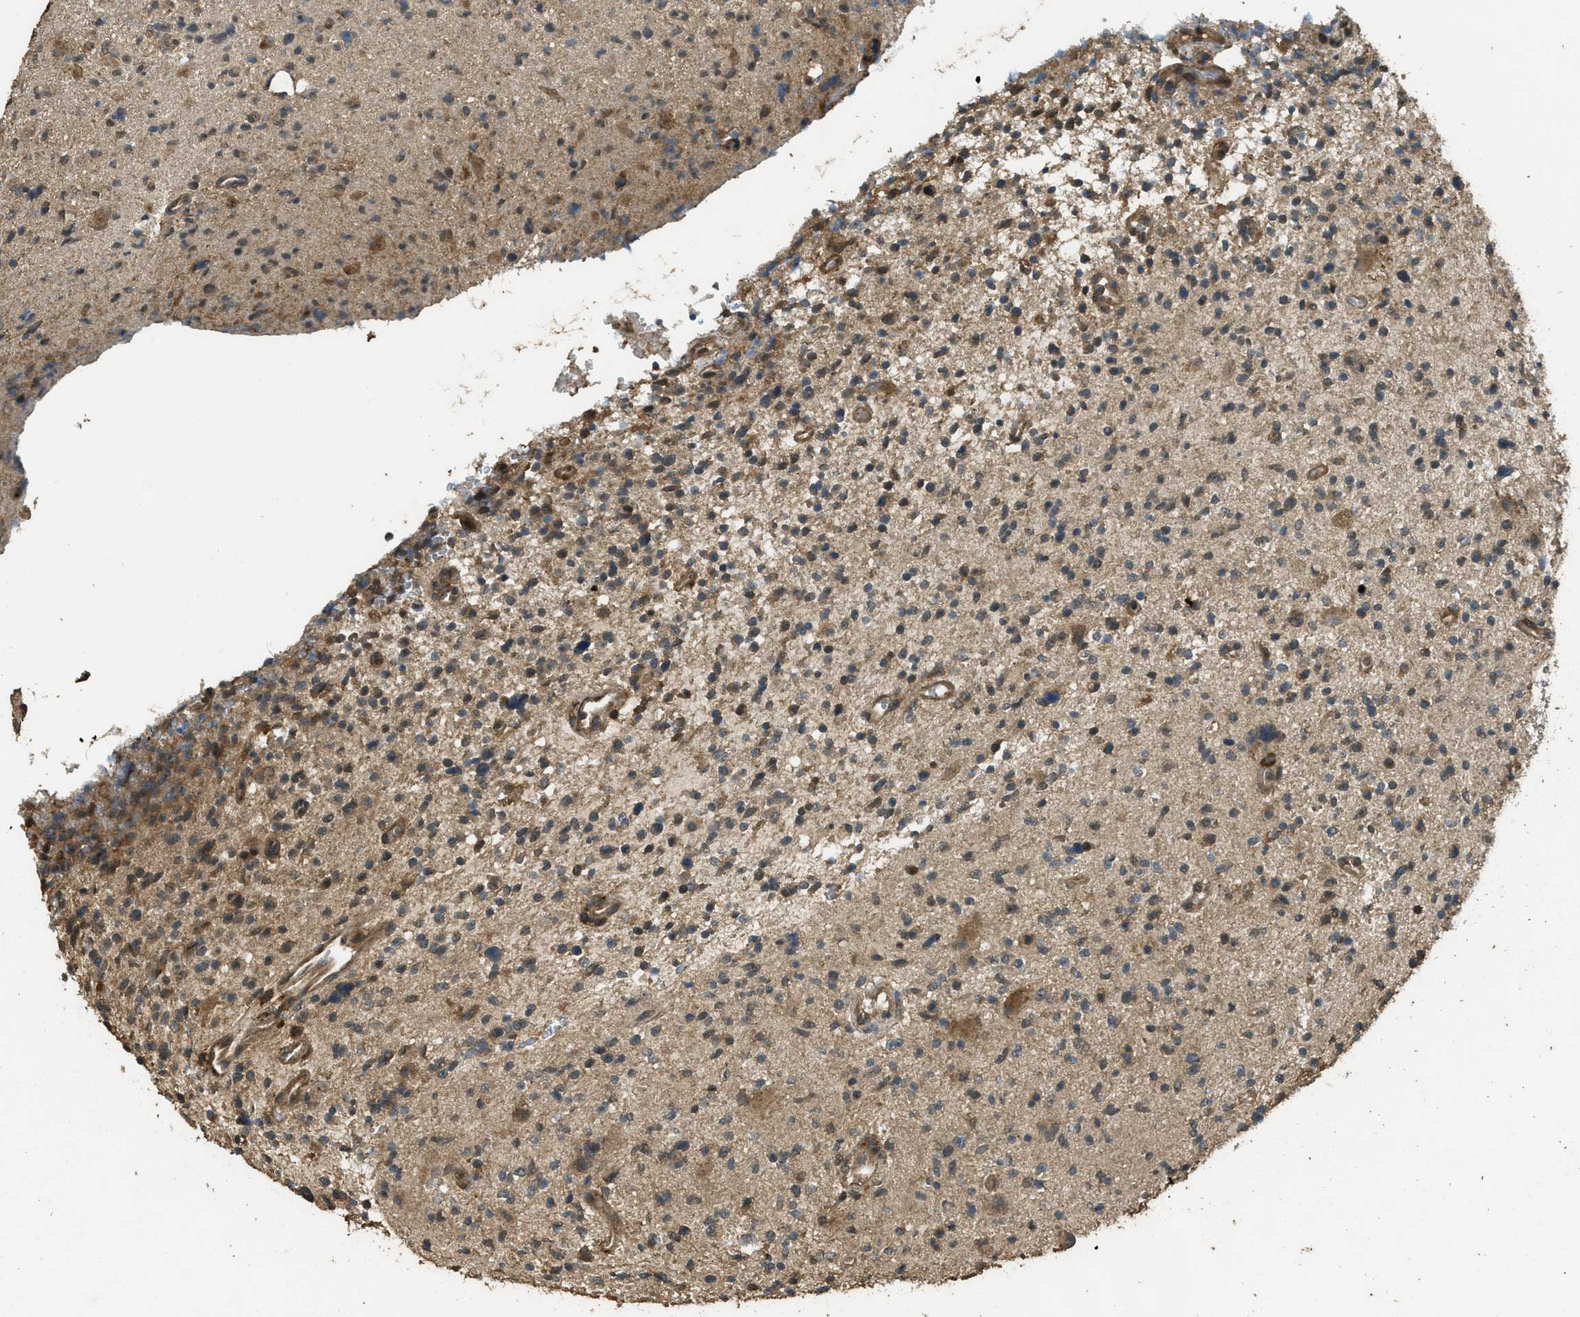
{"staining": {"intensity": "moderate", "quantity": "<25%", "location": "cytoplasmic/membranous"}, "tissue": "glioma", "cell_type": "Tumor cells", "image_type": "cancer", "snomed": [{"axis": "morphology", "description": "Glioma, malignant, High grade"}, {"axis": "topography", "description": "Brain"}], "caption": "IHC (DAB (3,3'-diaminobenzidine)) staining of human malignant glioma (high-grade) shows moderate cytoplasmic/membranous protein positivity in about <25% of tumor cells.", "gene": "PPP6R3", "patient": {"sex": "male", "age": 48}}